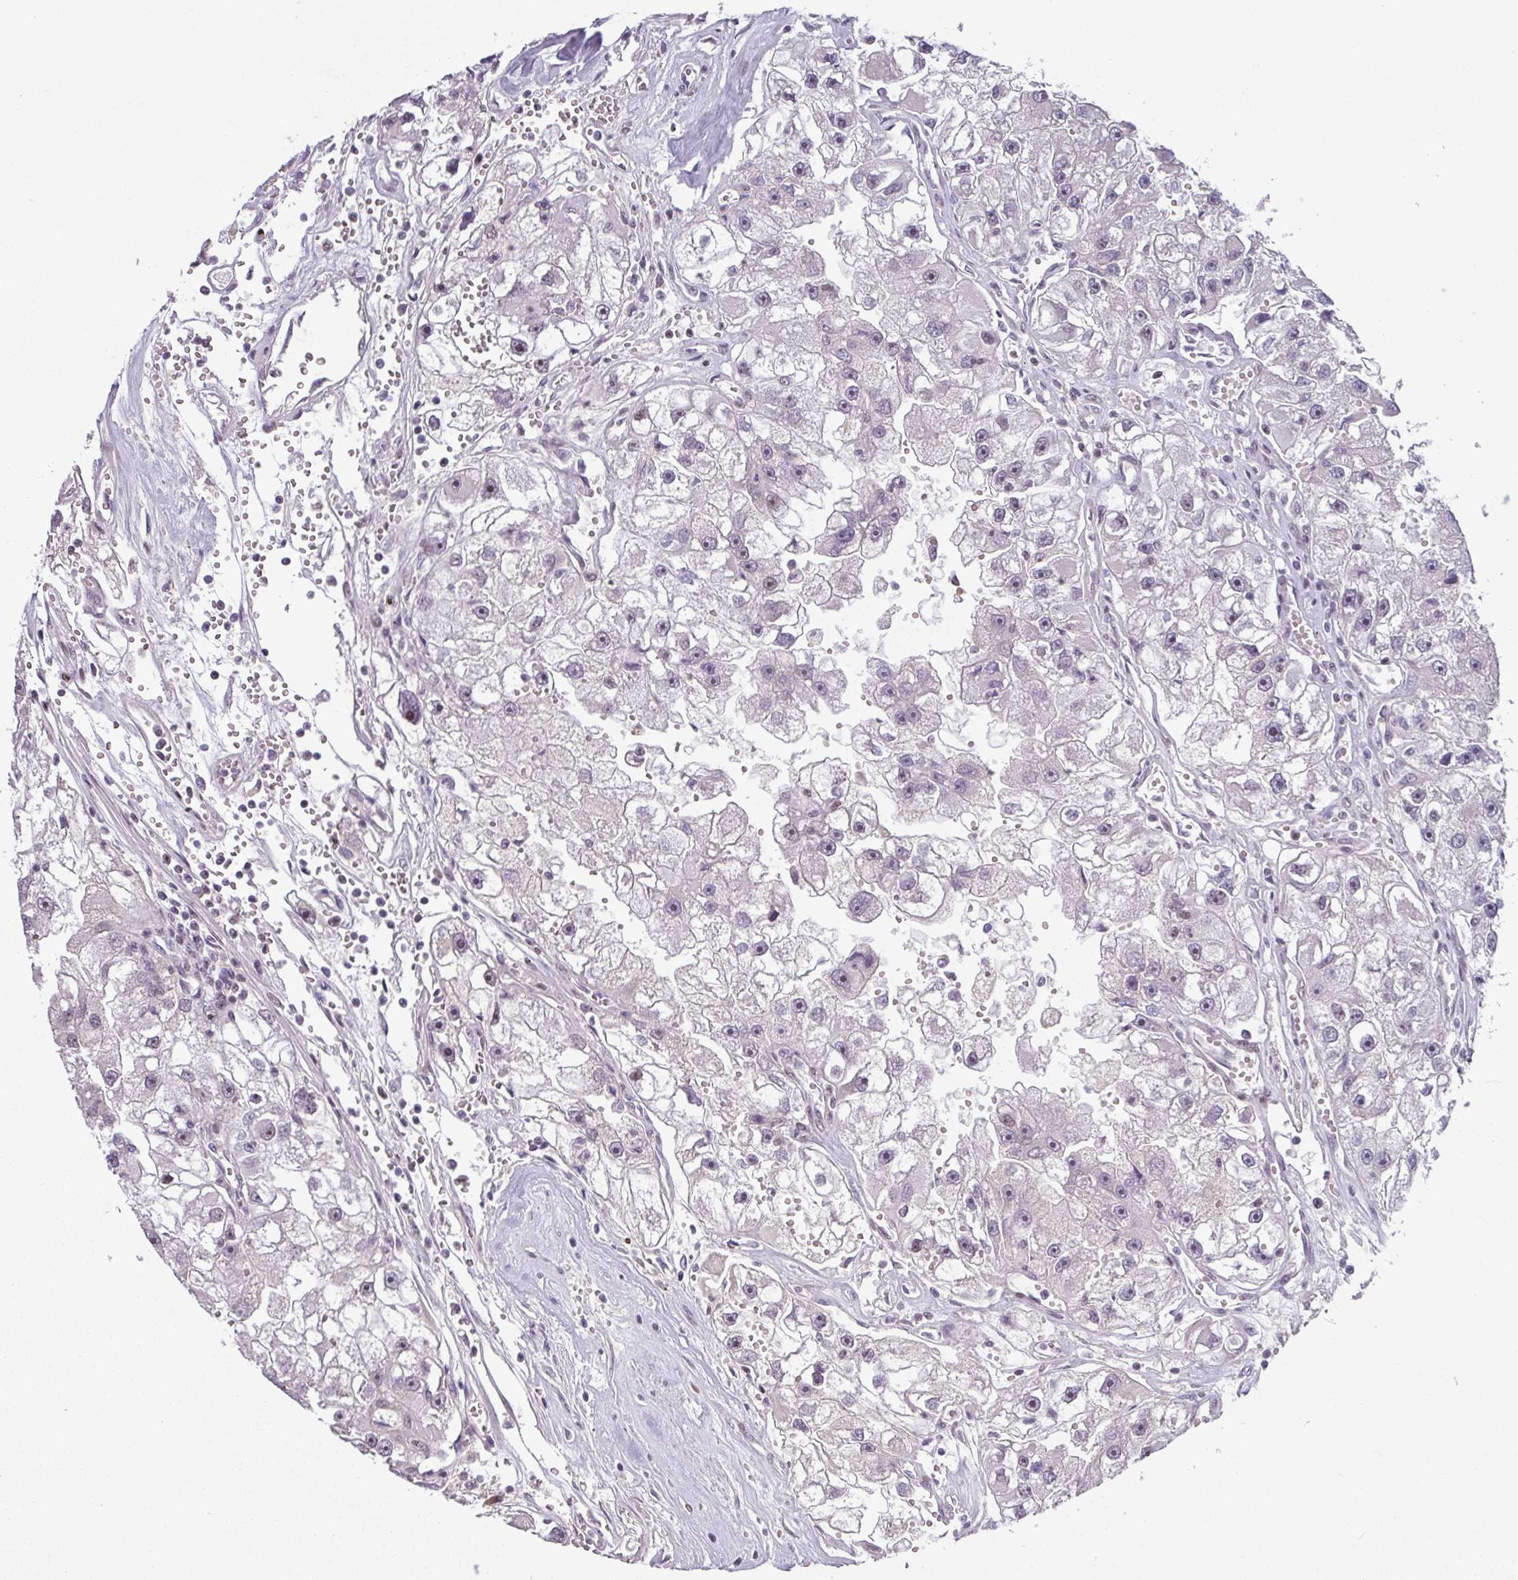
{"staining": {"intensity": "weak", "quantity": "<25%", "location": "nuclear"}, "tissue": "renal cancer", "cell_type": "Tumor cells", "image_type": "cancer", "snomed": [{"axis": "morphology", "description": "Adenocarcinoma, NOS"}, {"axis": "topography", "description": "Kidney"}], "caption": "An immunohistochemistry (IHC) micrograph of renal adenocarcinoma is shown. There is no staining in tumor cells of renal adenocarcinoma.", "gene": "ZNF575", "patient": {"sex": "male", "age": 63}}